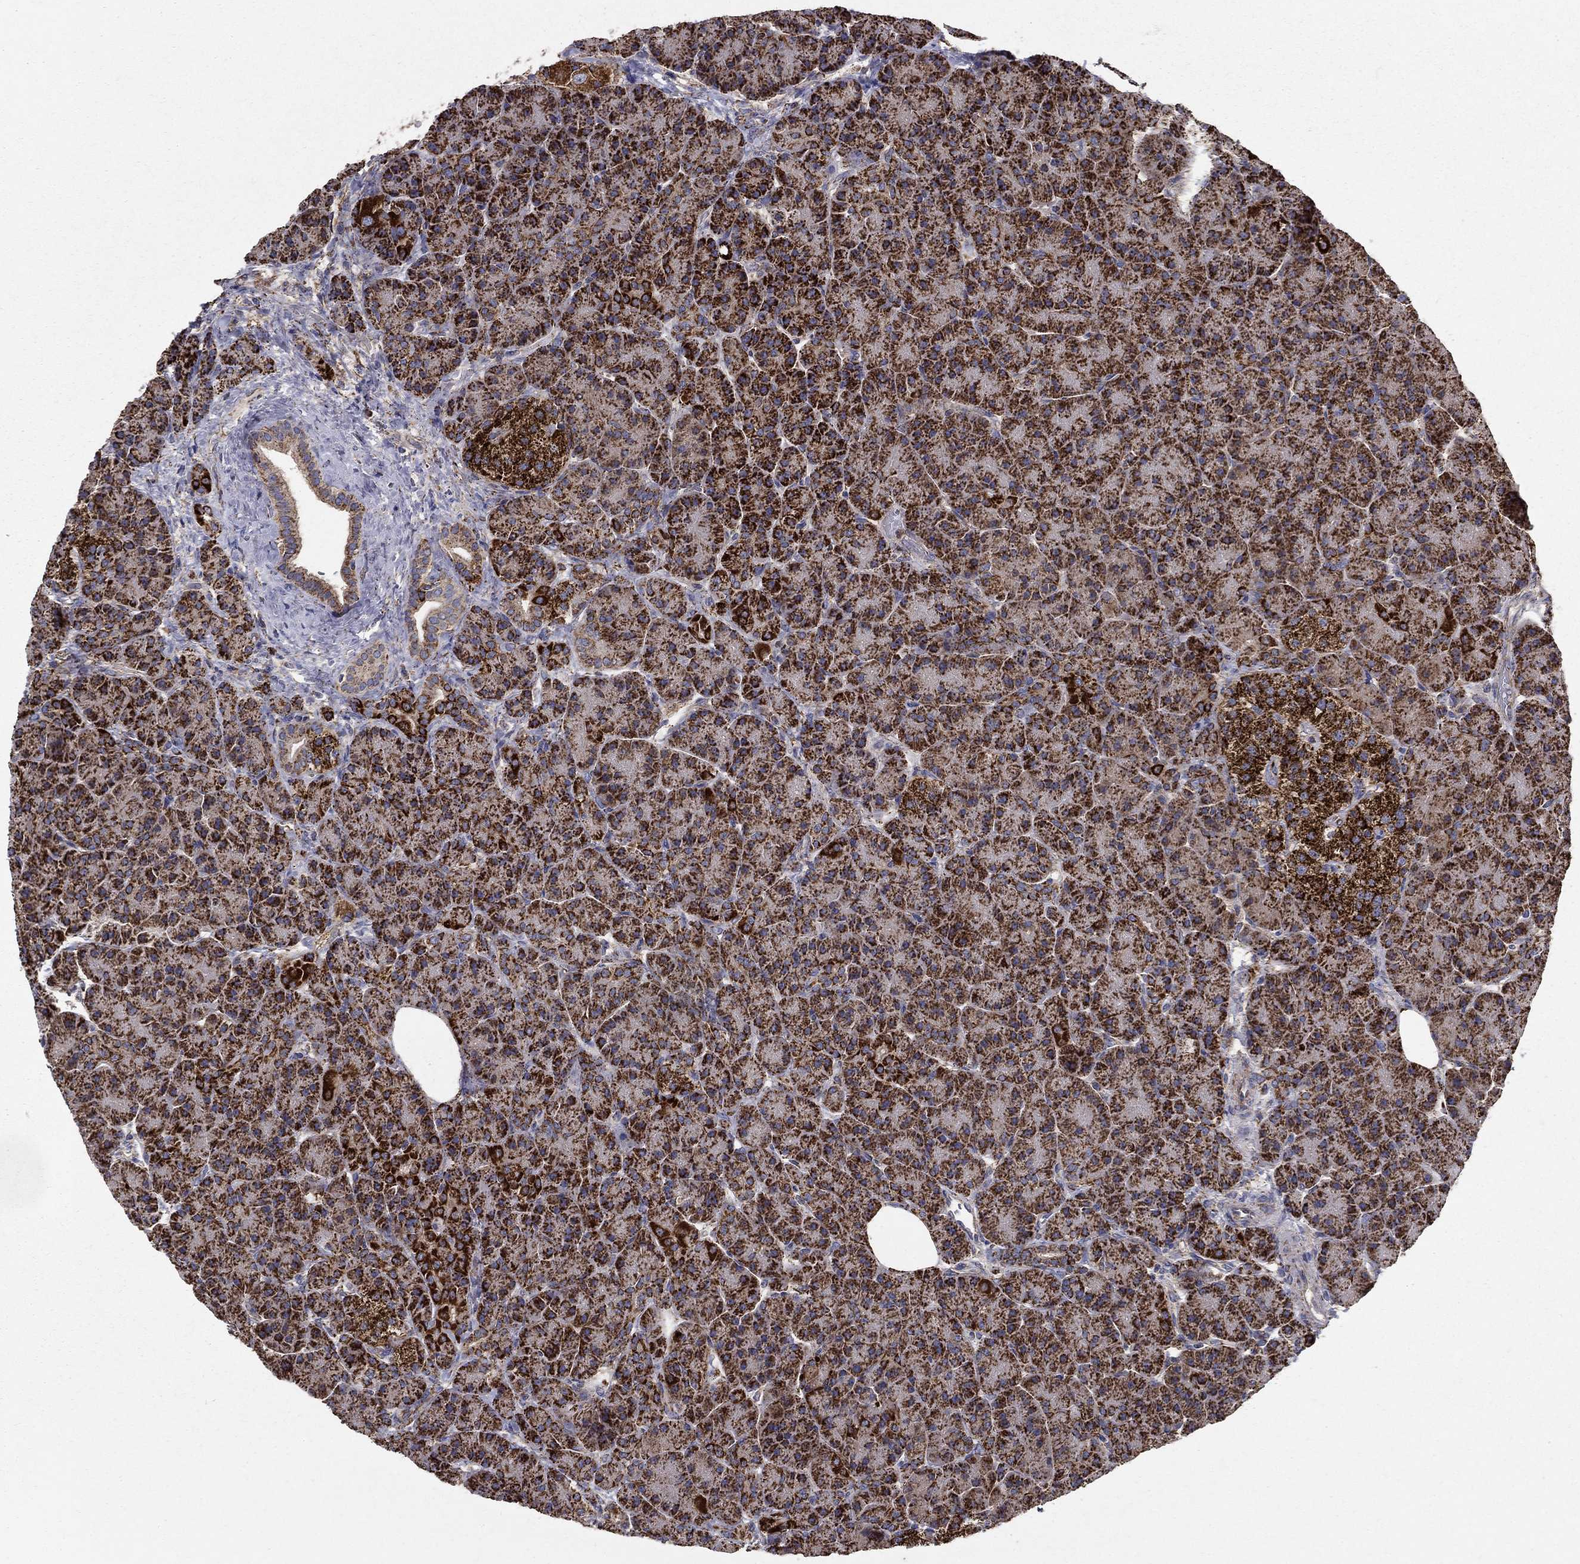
{"staining": {"intensity": "strong", "quantity": ">75%", "location": "cytoplasmic/membranous"}, "tissue": "pancreas", "cell_type": "Exocrine glandular cells", "image_type": "normal", "snomed": [{"axis": "morphology", "description": "Normal tissue, NOS"}, {"axis": "topography", "description": "Pancreas"}], "caption": "Exocrine glandular cells exhibit strong cytoplasmic/membranous staining in about >75% of cells in benign pancreas. Nuclei are stained in blue.", "gene": "GCSH", "patient": {"sex": "female", "age": 63}}